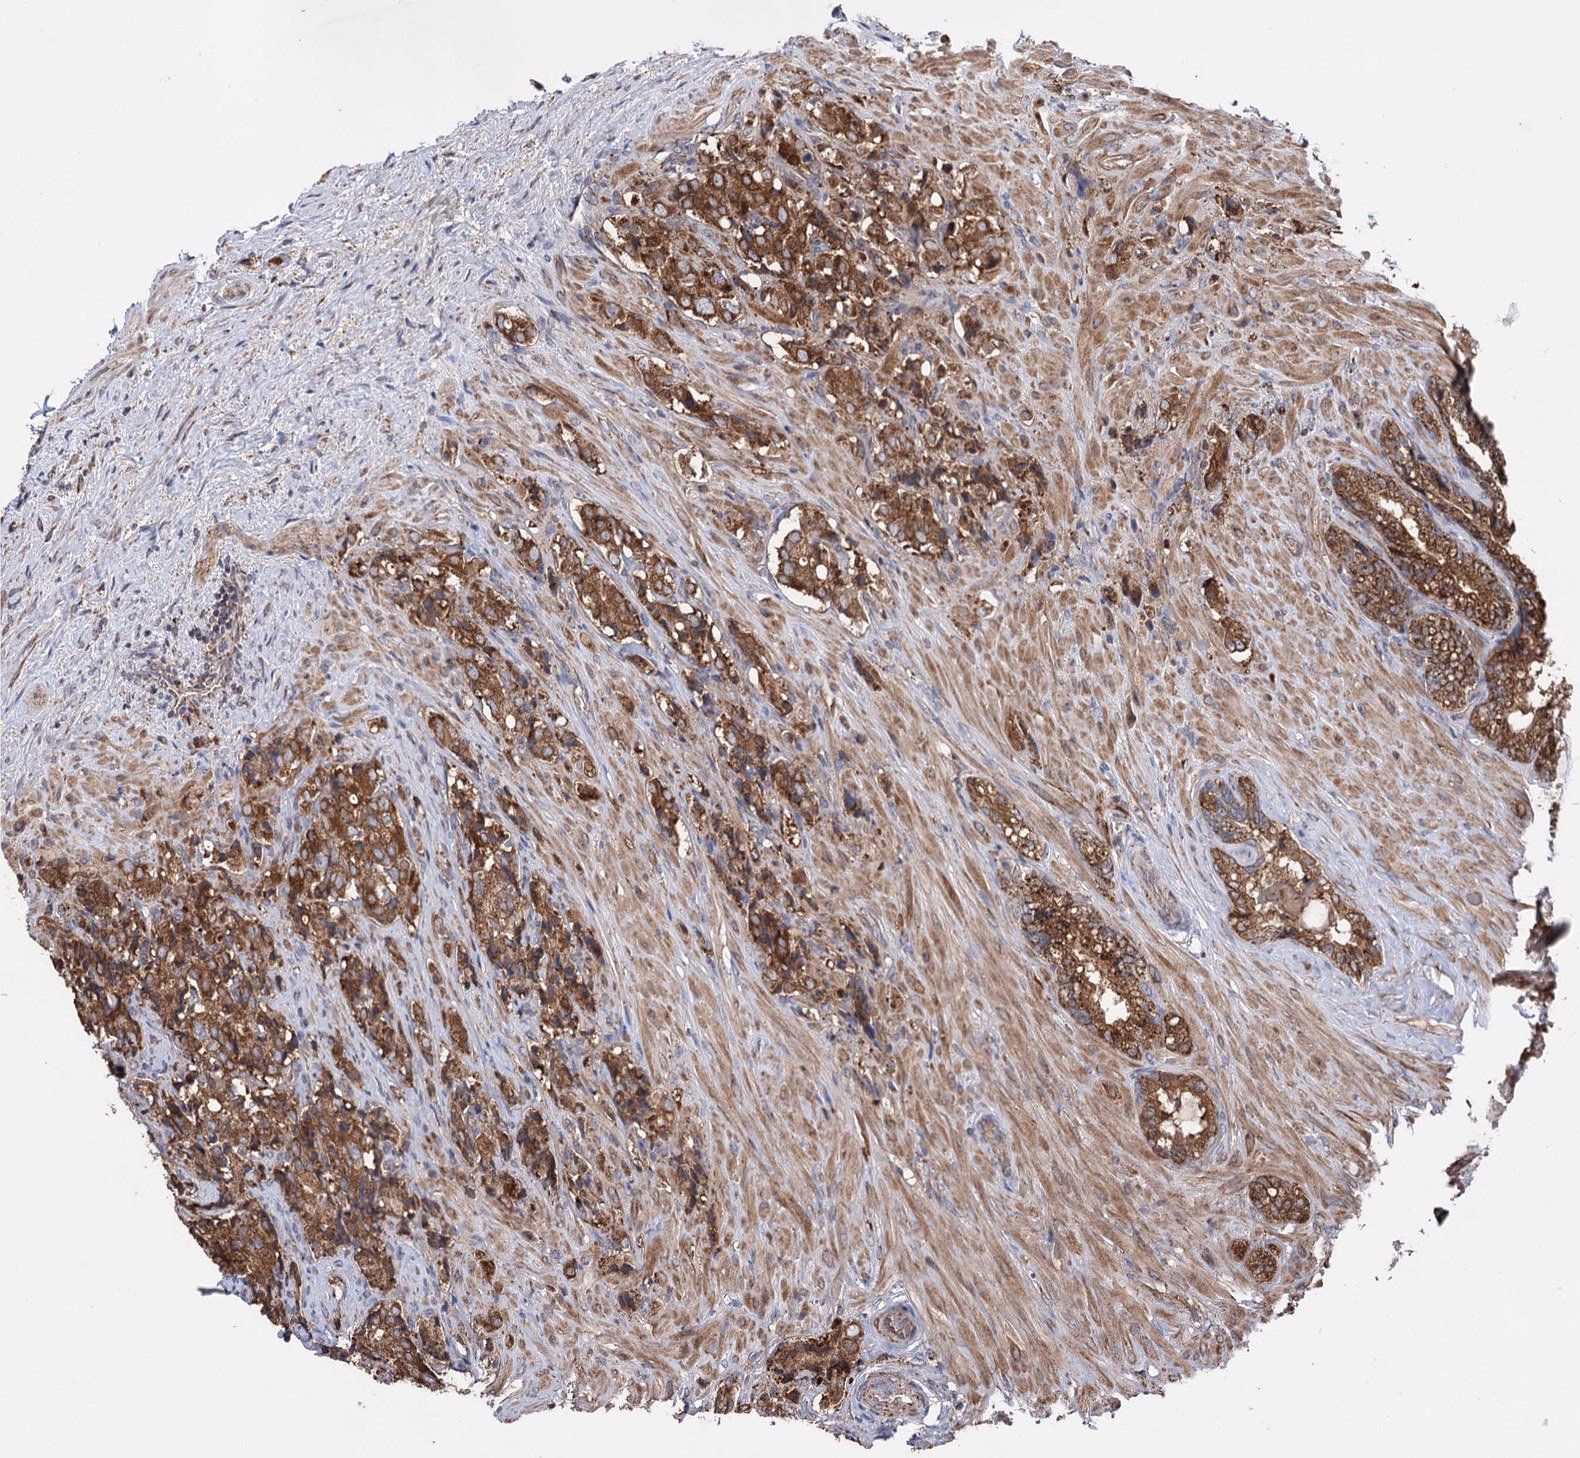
{"staining": {"intensity": "moderate", "quantity": ">75%", "location": "cytoplasmic/membranous"}, "tissue": "prostate cancer", "cell_type": "Tumor cells", "image_type": "cancer", "snomed": [{"axis": "morphology", "description": "Adenocarcinoma, High grade"}, {"axis": "topography", "description": "Prostate"}], "caption": "The image demonstrates staining of prostate cancer, revealing moderate cytoplasmic/membranous protein expression (brown color) within tumor cells. (DAB (3,3'-diaminobenzidine) IHC, brown staining for protein, blue staining for nuclei).", "gene": "SUCLA2", "patient": {"sex": "male", "age": 65}}